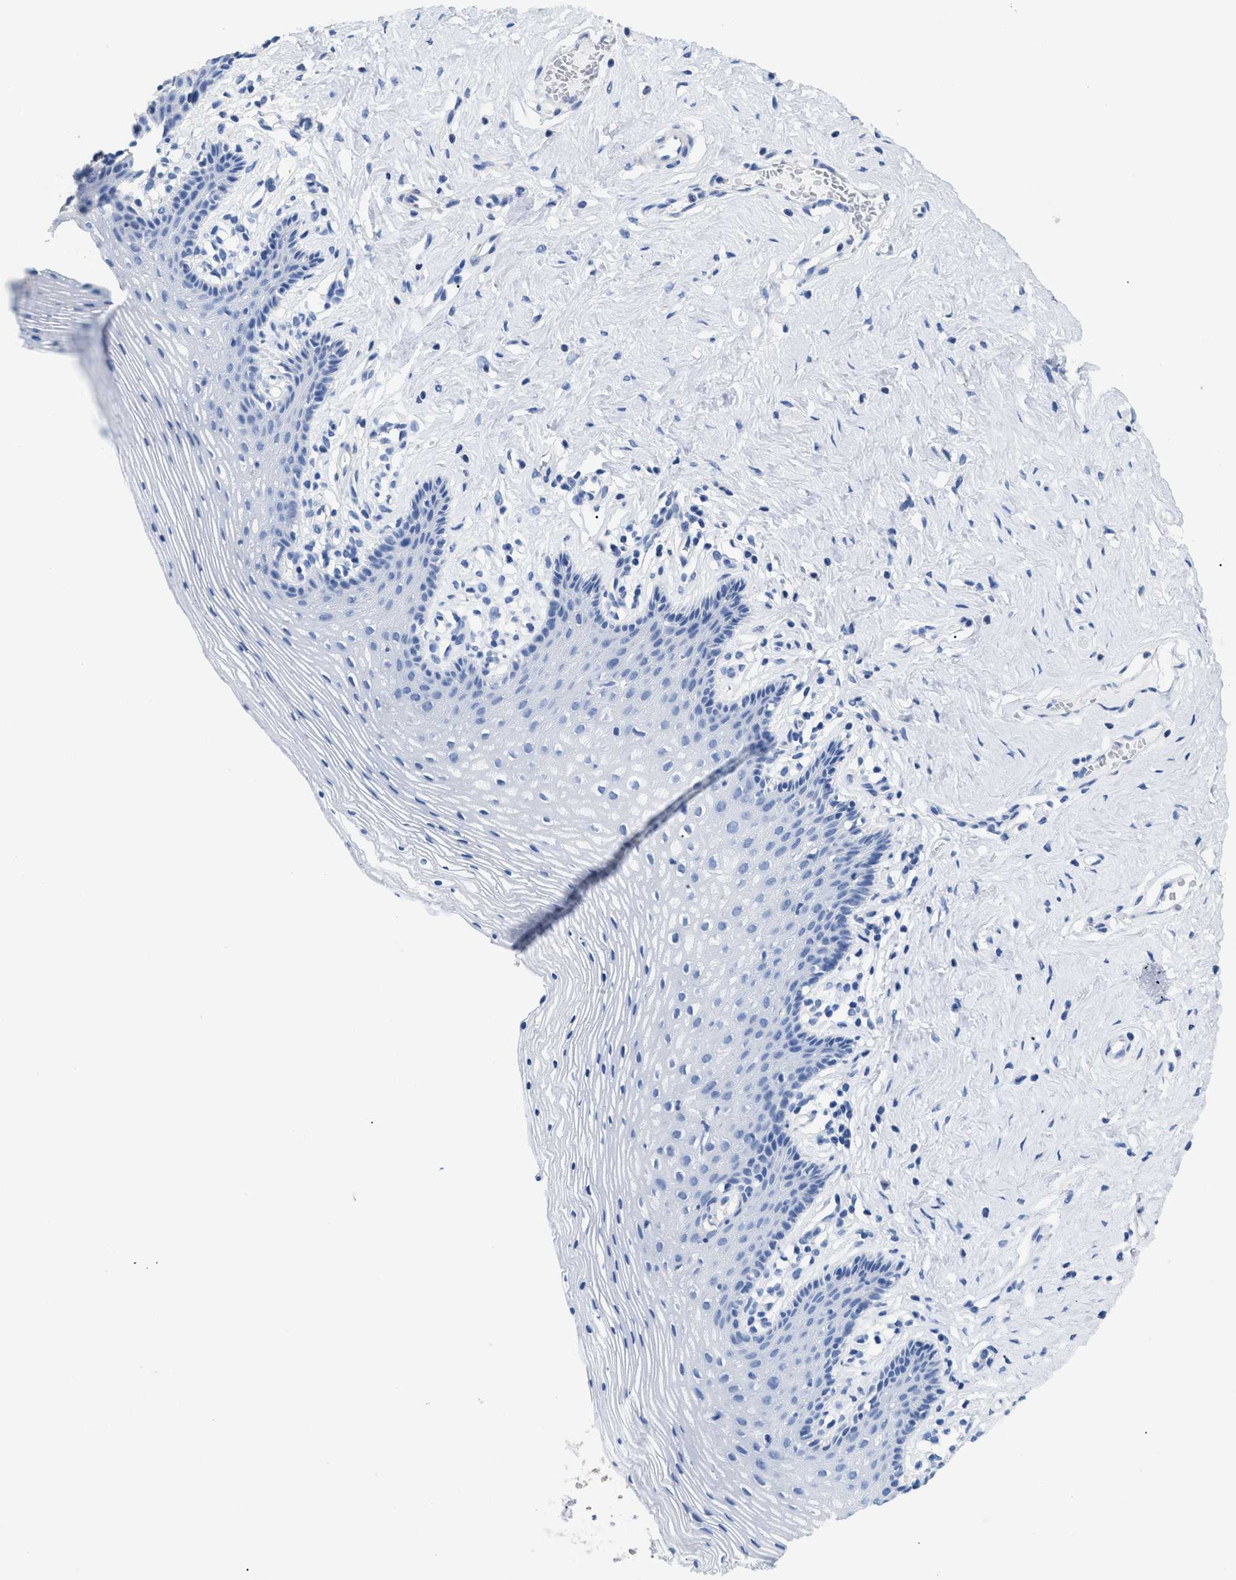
{"staining": {"intensity": "negative", "quantity": "none", "location": "none"}, "tissue": "vagina", "cell_type": "Squamous epithelial cells", "image_type": "normal", "snomed": [{"axis": "morphology", "description": "Normal tissue, NOS"}, {"axis": "topography", "description": "Vagina"}], "caption": "High power microscopy histopathology image of an IHC image of benign vagina, revealing no significant positivity in squamous epithelial cells. (DAB immunohistochemistry with hematoxylin counter stain).", "gene": "DLC1", "patient": {"sex": "female", "age": 32}}